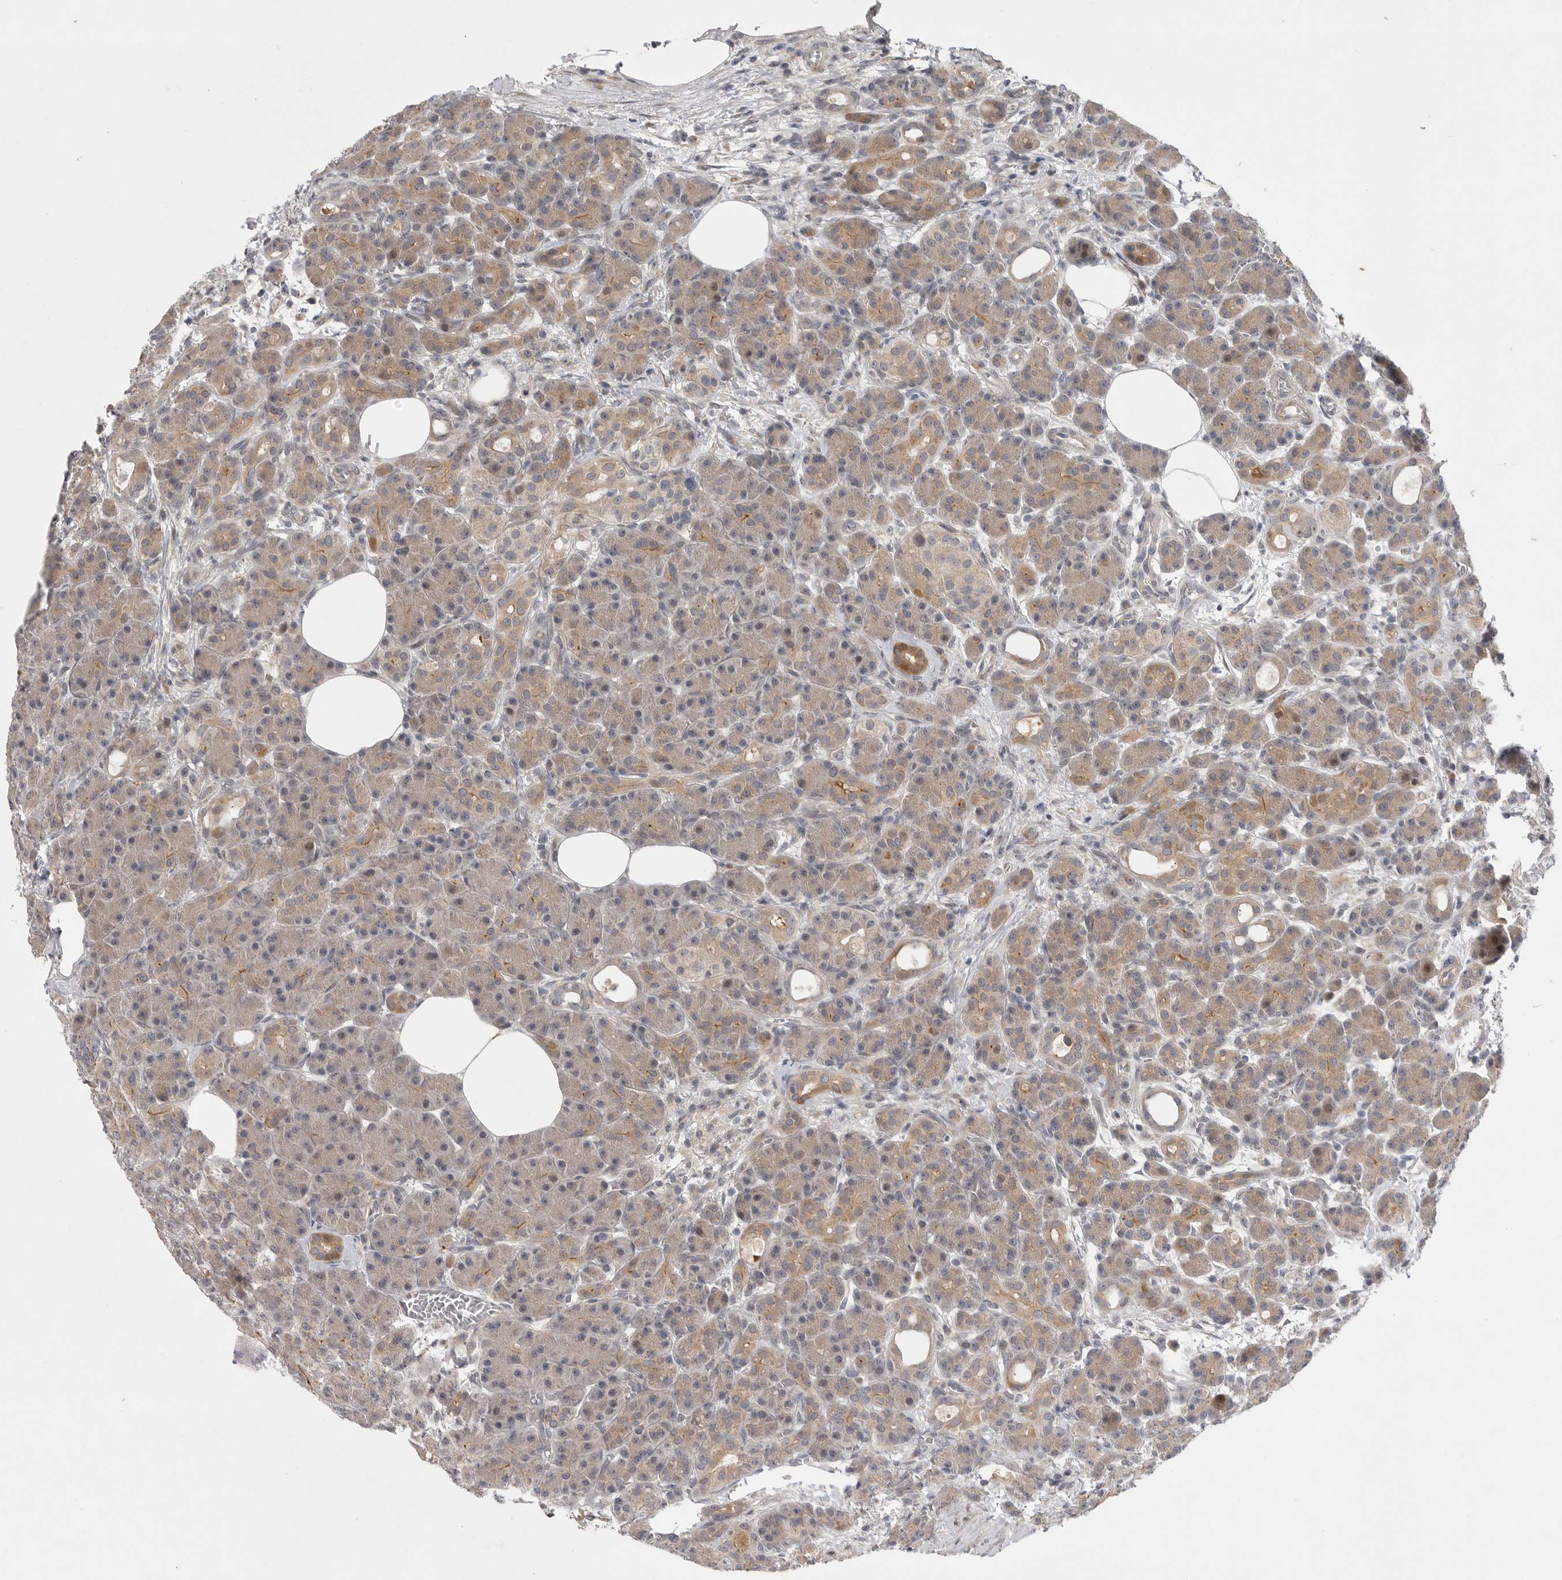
{"staining": {"intensity": "moderate", "quantity": "25%-75%", "location": "cytoplasmic/membranous"}, "tissue": "pancreas", "cell_type": "Exocrine glandular cells", "image_type": "normal", "snomed": [{"axis": "morphology", "description": "Normal tissue, NOS"}, {"axis": "topography", "description": "Pancreas"}], "caption": "This photomicrograph exhibits immunohistochemistry staining of normal pancreas, with medium moderate cytoplasmic/membranous staining in about 25%-75% of exocrine glandular cells.", "gene": "FBXO43", "patient": {"sex": "male", "age": 63}}